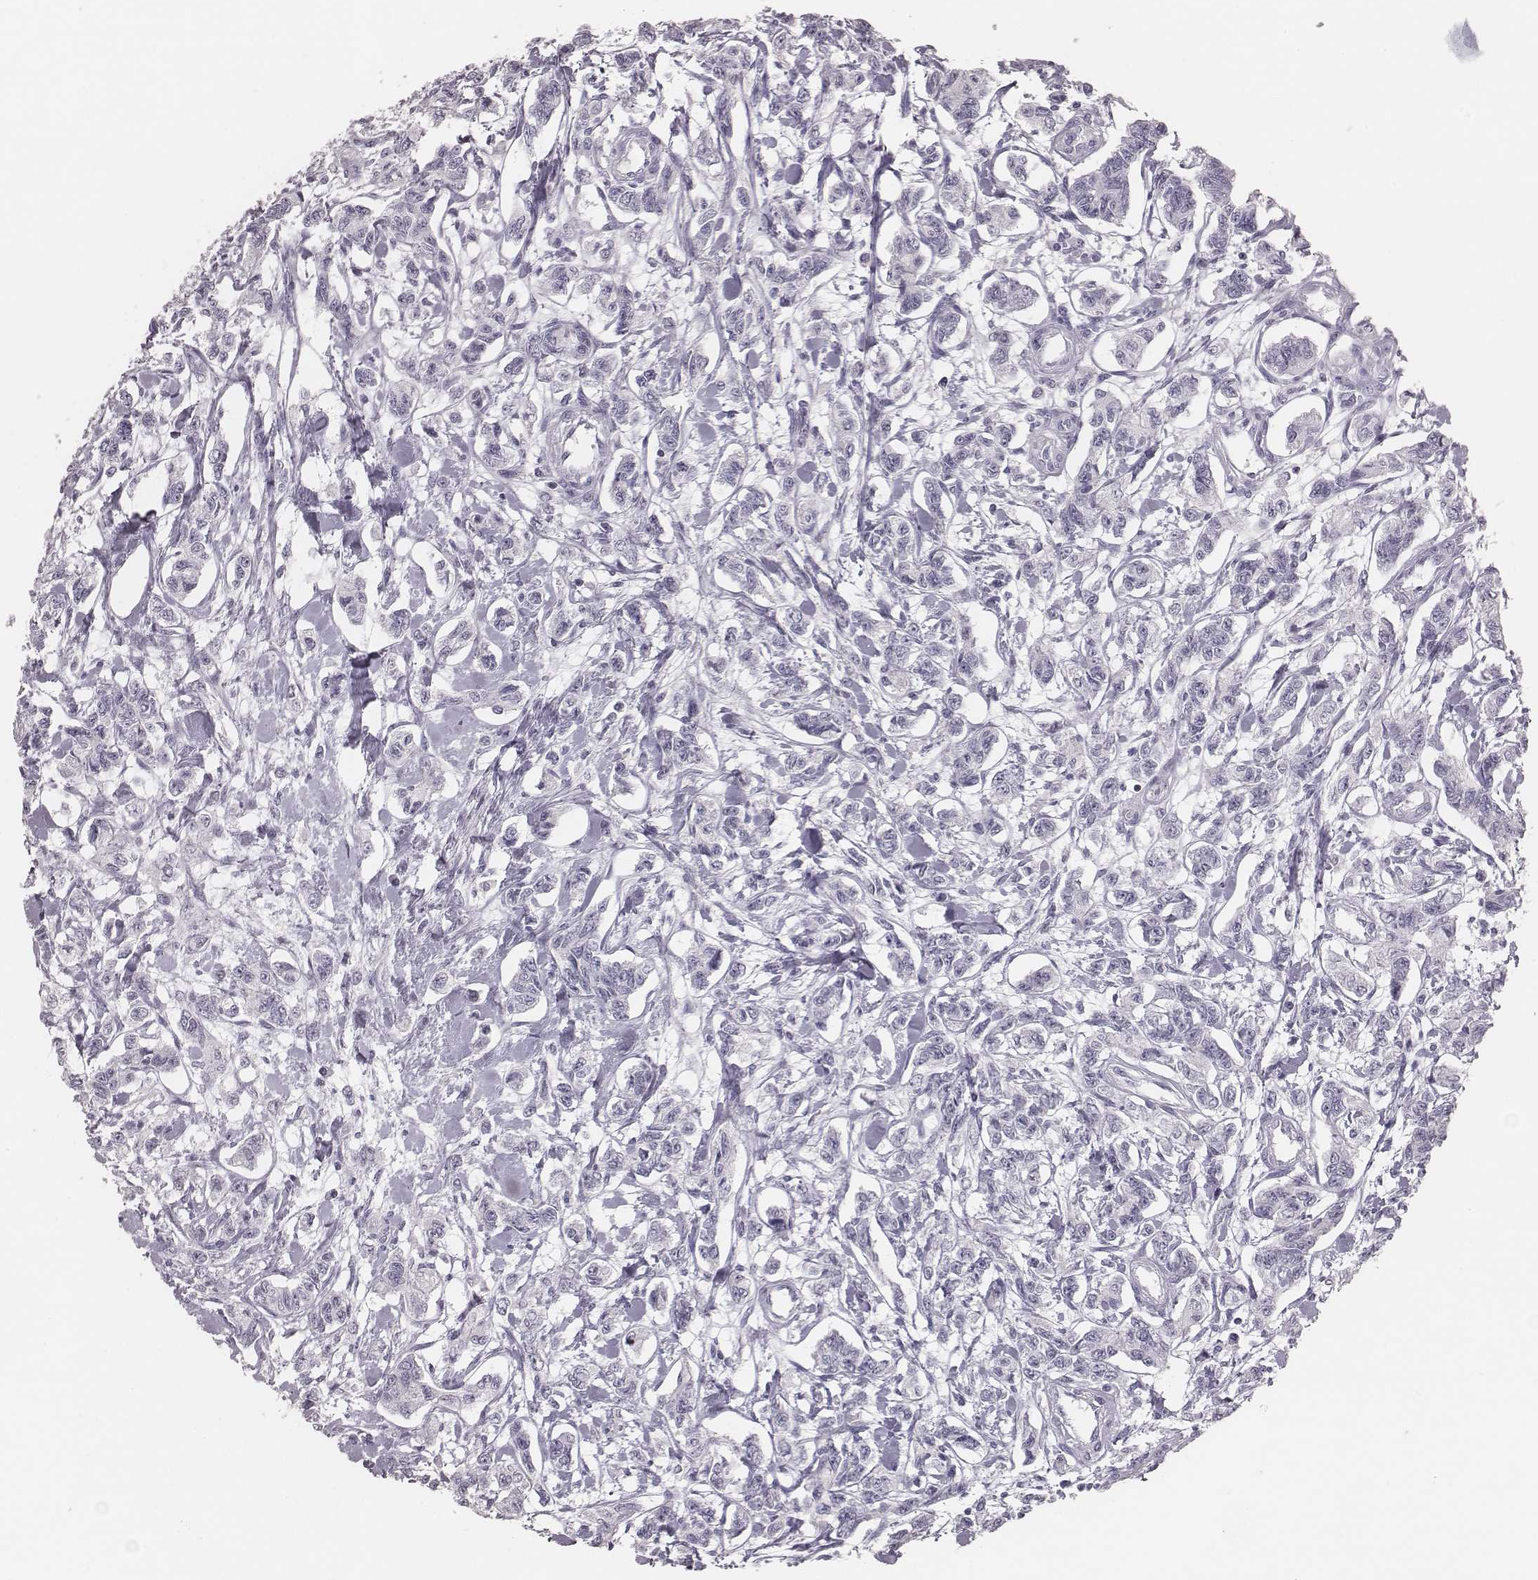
{"staining": {"intensity": "negative", "quantity": "none", "location": "none"}, "tissue": "carcinoid", "cell_type": "Tumor cells", "image_type": "cancer", "snomed": [{"axis": "morphology", "description": "Carcinoid, malignant, NOS"}, {"axis": "topography", "description": "Kidney"}], "caption": "Immunohistochemistry (IHC) image of carcinoid (malignant) stained for a protein (brown), which displays no positivity in tumor cells.", "gene": "ZNF365", "patient": {"sex": "female", "age": 41}}